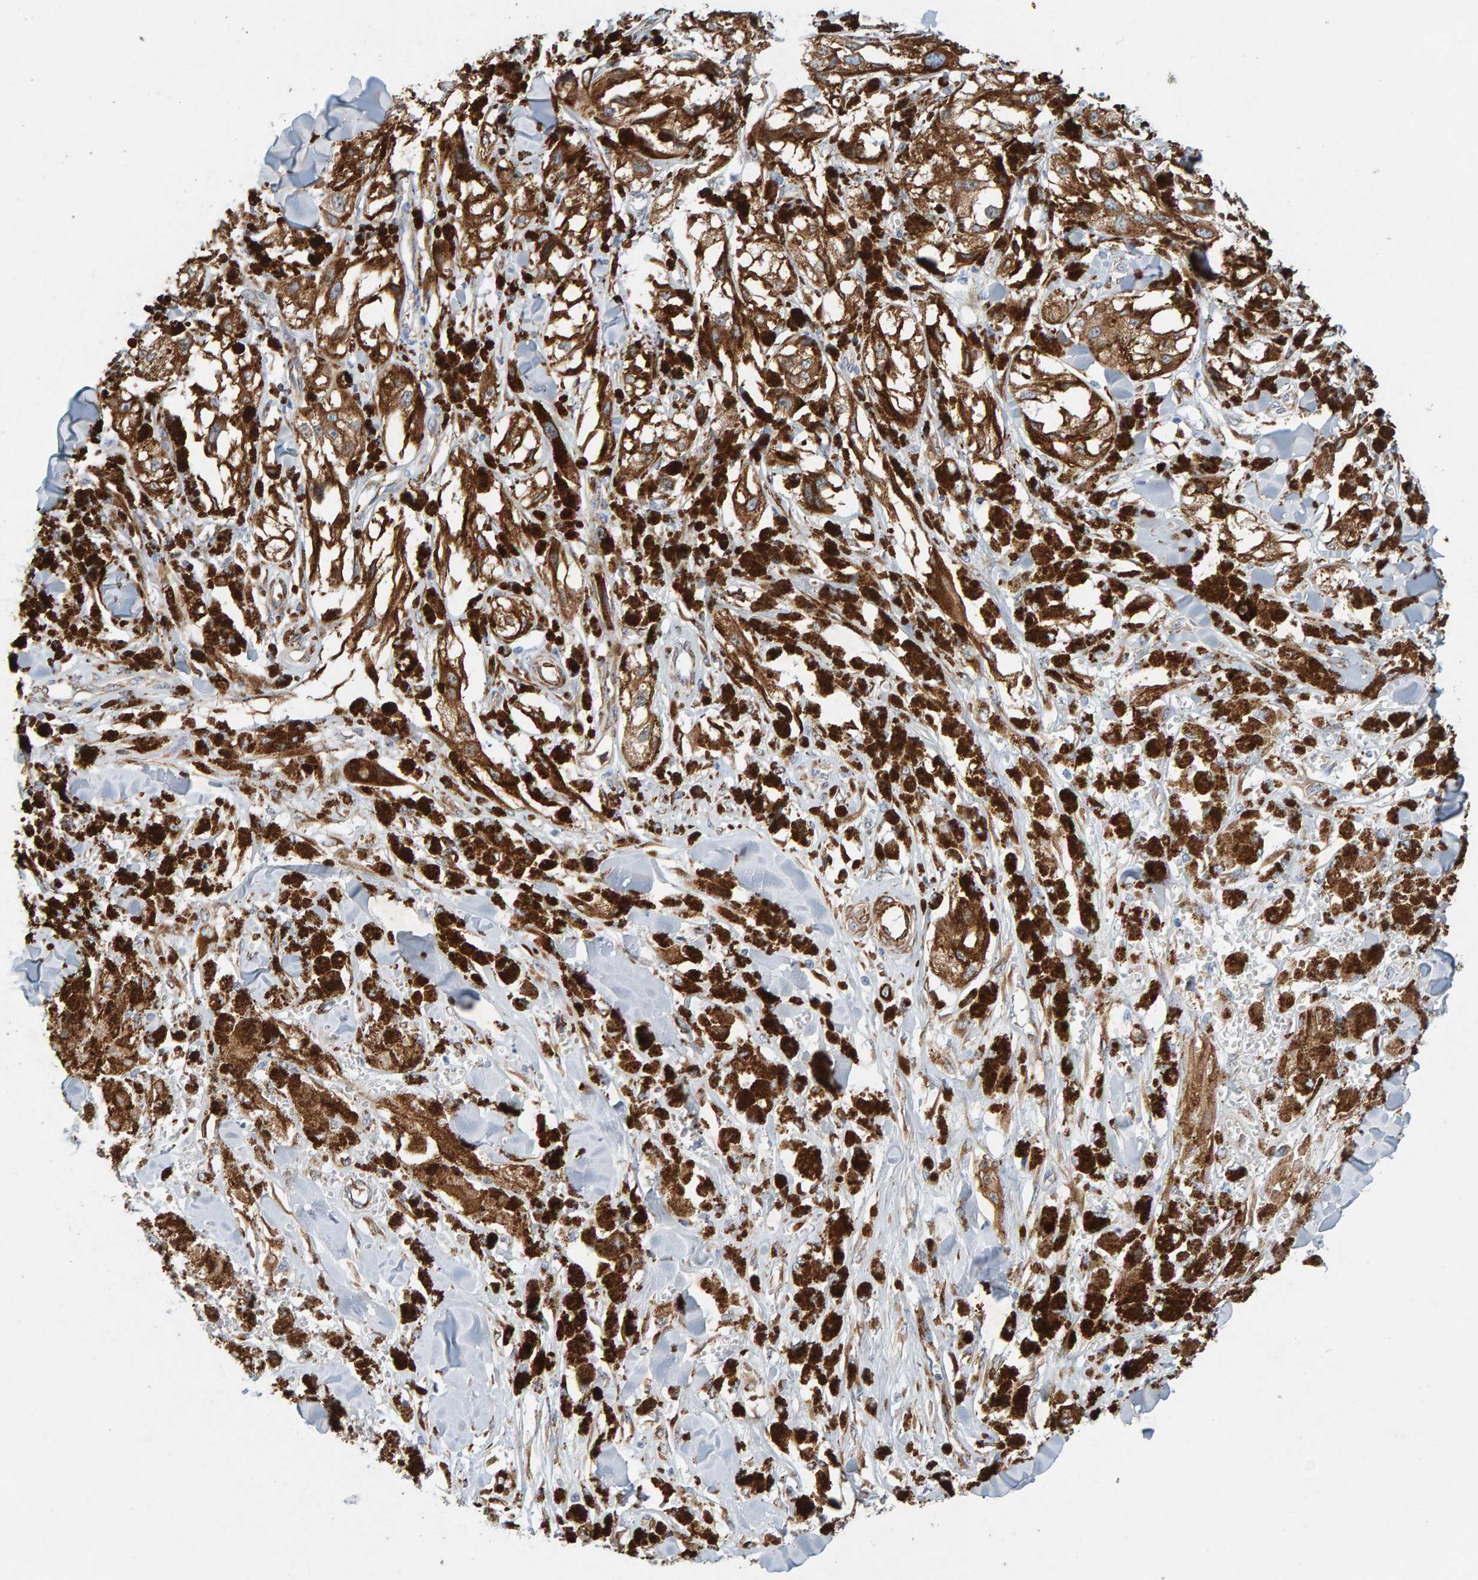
{"staining": {"intensity": "moderate", "quantity": ">75%", "location": "cytoplasmic/membranous"}, "tissue": "melanoma", "cell_type": "Tumor cells", "image_type": "cancer", "snomed": [{"axis": "morphology", "description": "Malignant melanoma, NOS"}, {"axis": "topography", "description": "Skin"}], "caption": "Protein staining by immunohistochemistry (IHC) demonstrates moderate cytoplasmic/membranous positivity in approximately >75% of tumor cells in melanoma. Nuclei are stained in blue.", "gene": "MMP16", "patient": {"sex": "male", "age": 88}}